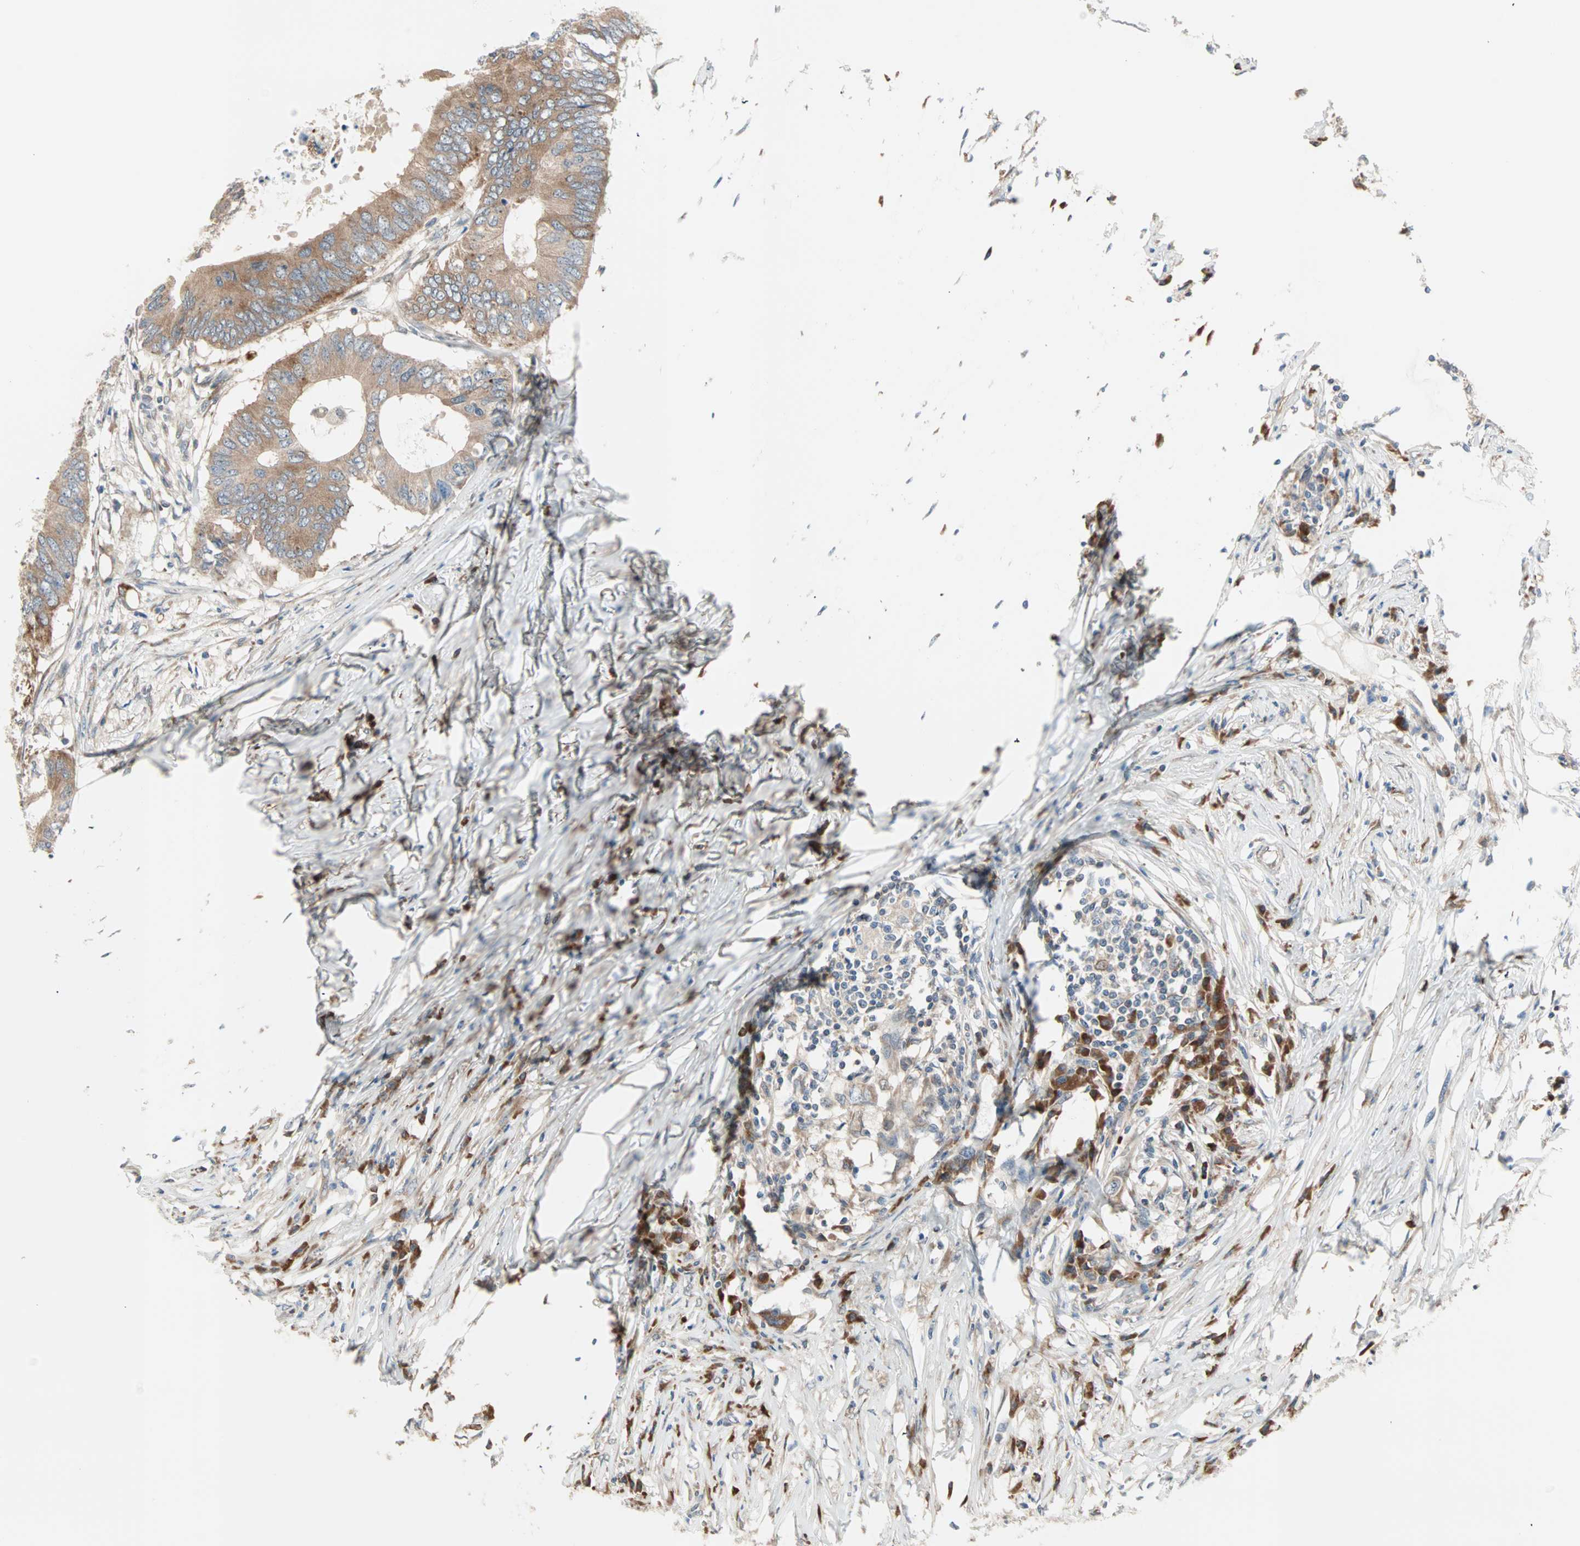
{"staining": {"intensity": "moderate", "quantity": ">75%", "location": "cytoplasmic/membranous"}, "tissue": "colorectal cancer", "cell_type": "Tumor cells", "image_type": "cancer", "snomed": [{"axis": "morphology", "description": "Adenocarcinoma, NOS"}, {"axis": "topography", "description": "Colon"}], "caption": "Brown immunohistochemical staining in human colorectal cancer (adenocarcinoma) displays moderate cytoplasmic/membranous expression in about >75% of tumor cells.", "gene": "SAR1A", "patient": {"sex": "male", "age": 71}}